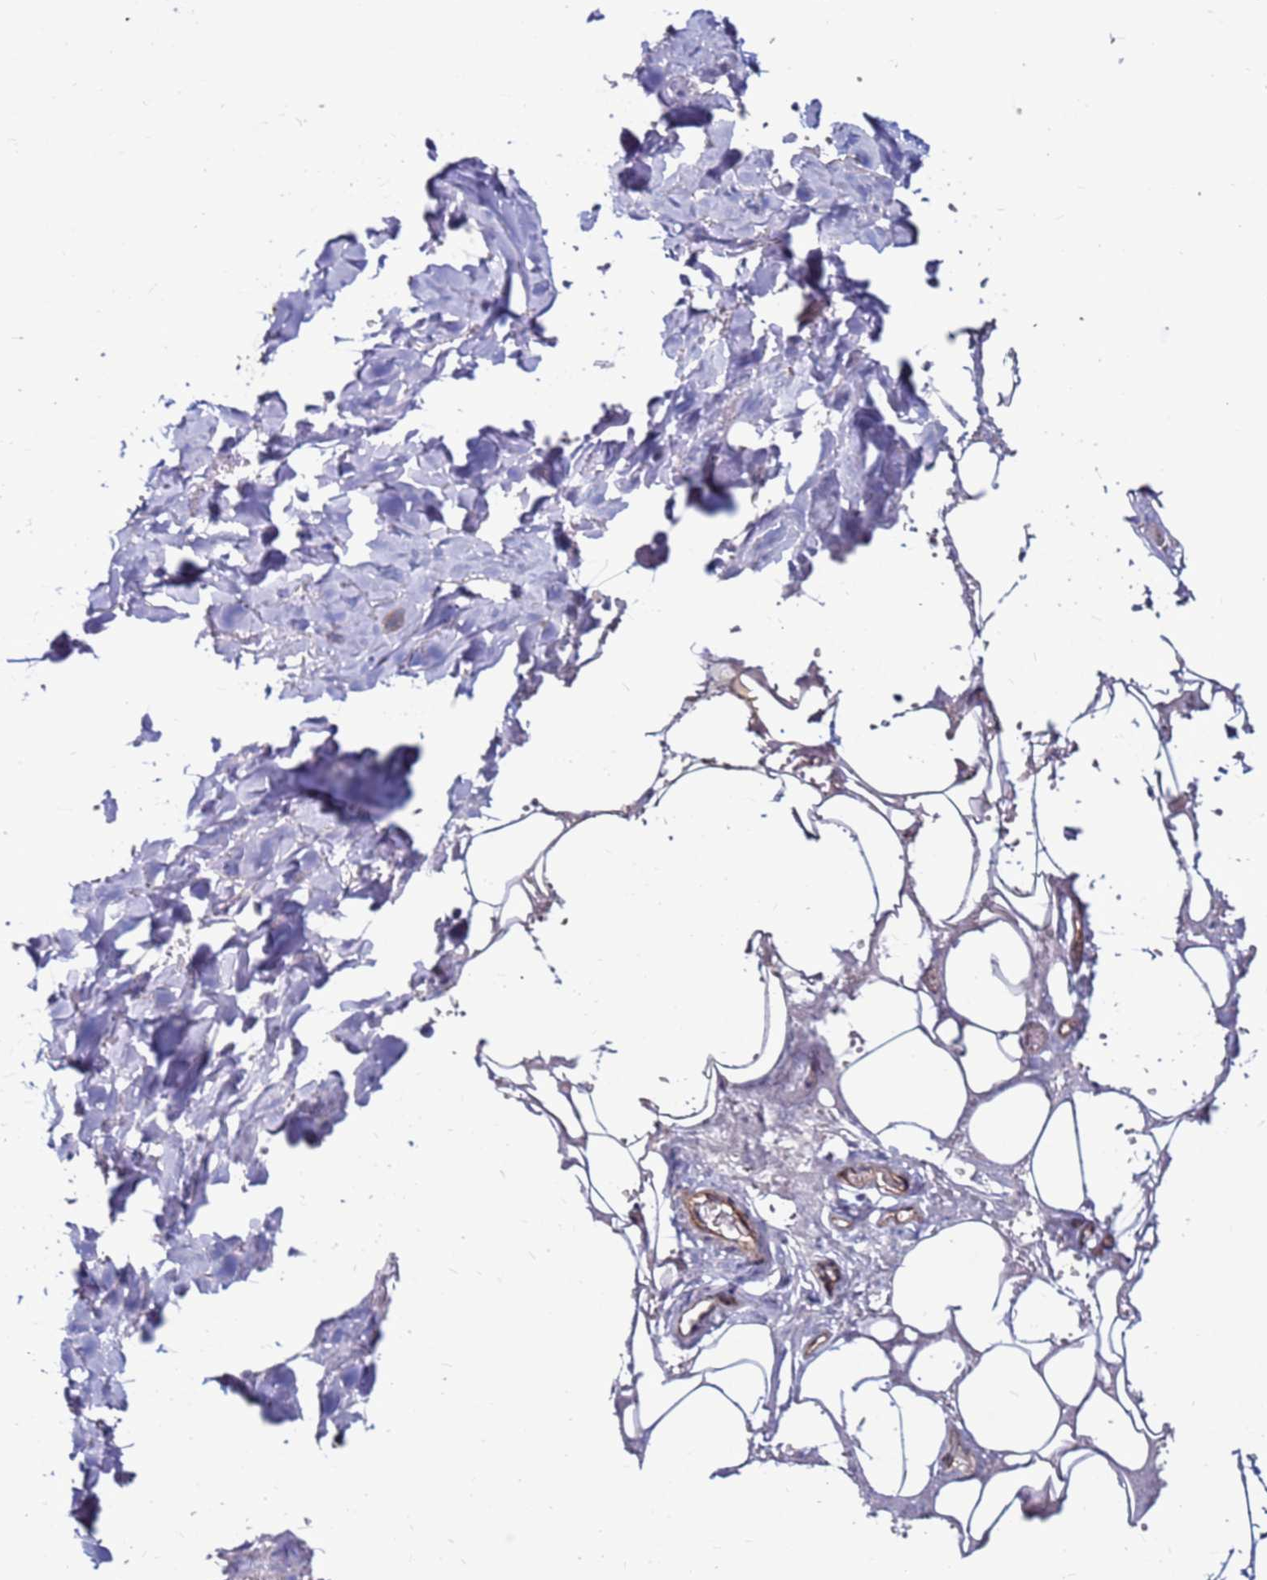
{"staining": {"intensity": "moderate", "quantity": "<25%", "location": "nuclear"}, "tissue": "adipose tissue", "cell_type": "Adipocytes", "image_type": "normal", "snomed": [{"axis": "morphology", "description": "Normal tissue, NOS"}, {"axis": "topography", "description": "Salivary gland"}, {"axis": "topography", "description": "Peripheral nerve tissue"}], "caption": "The image exhibits a brown stain indicating the presence of a protein in the nuclear of adipocytes in adipose tissue. (Brightfield microscopy of DAB IHC at high magnification).", "gene": "CLK3", "patient": {"sex": "male", "age": 38}}